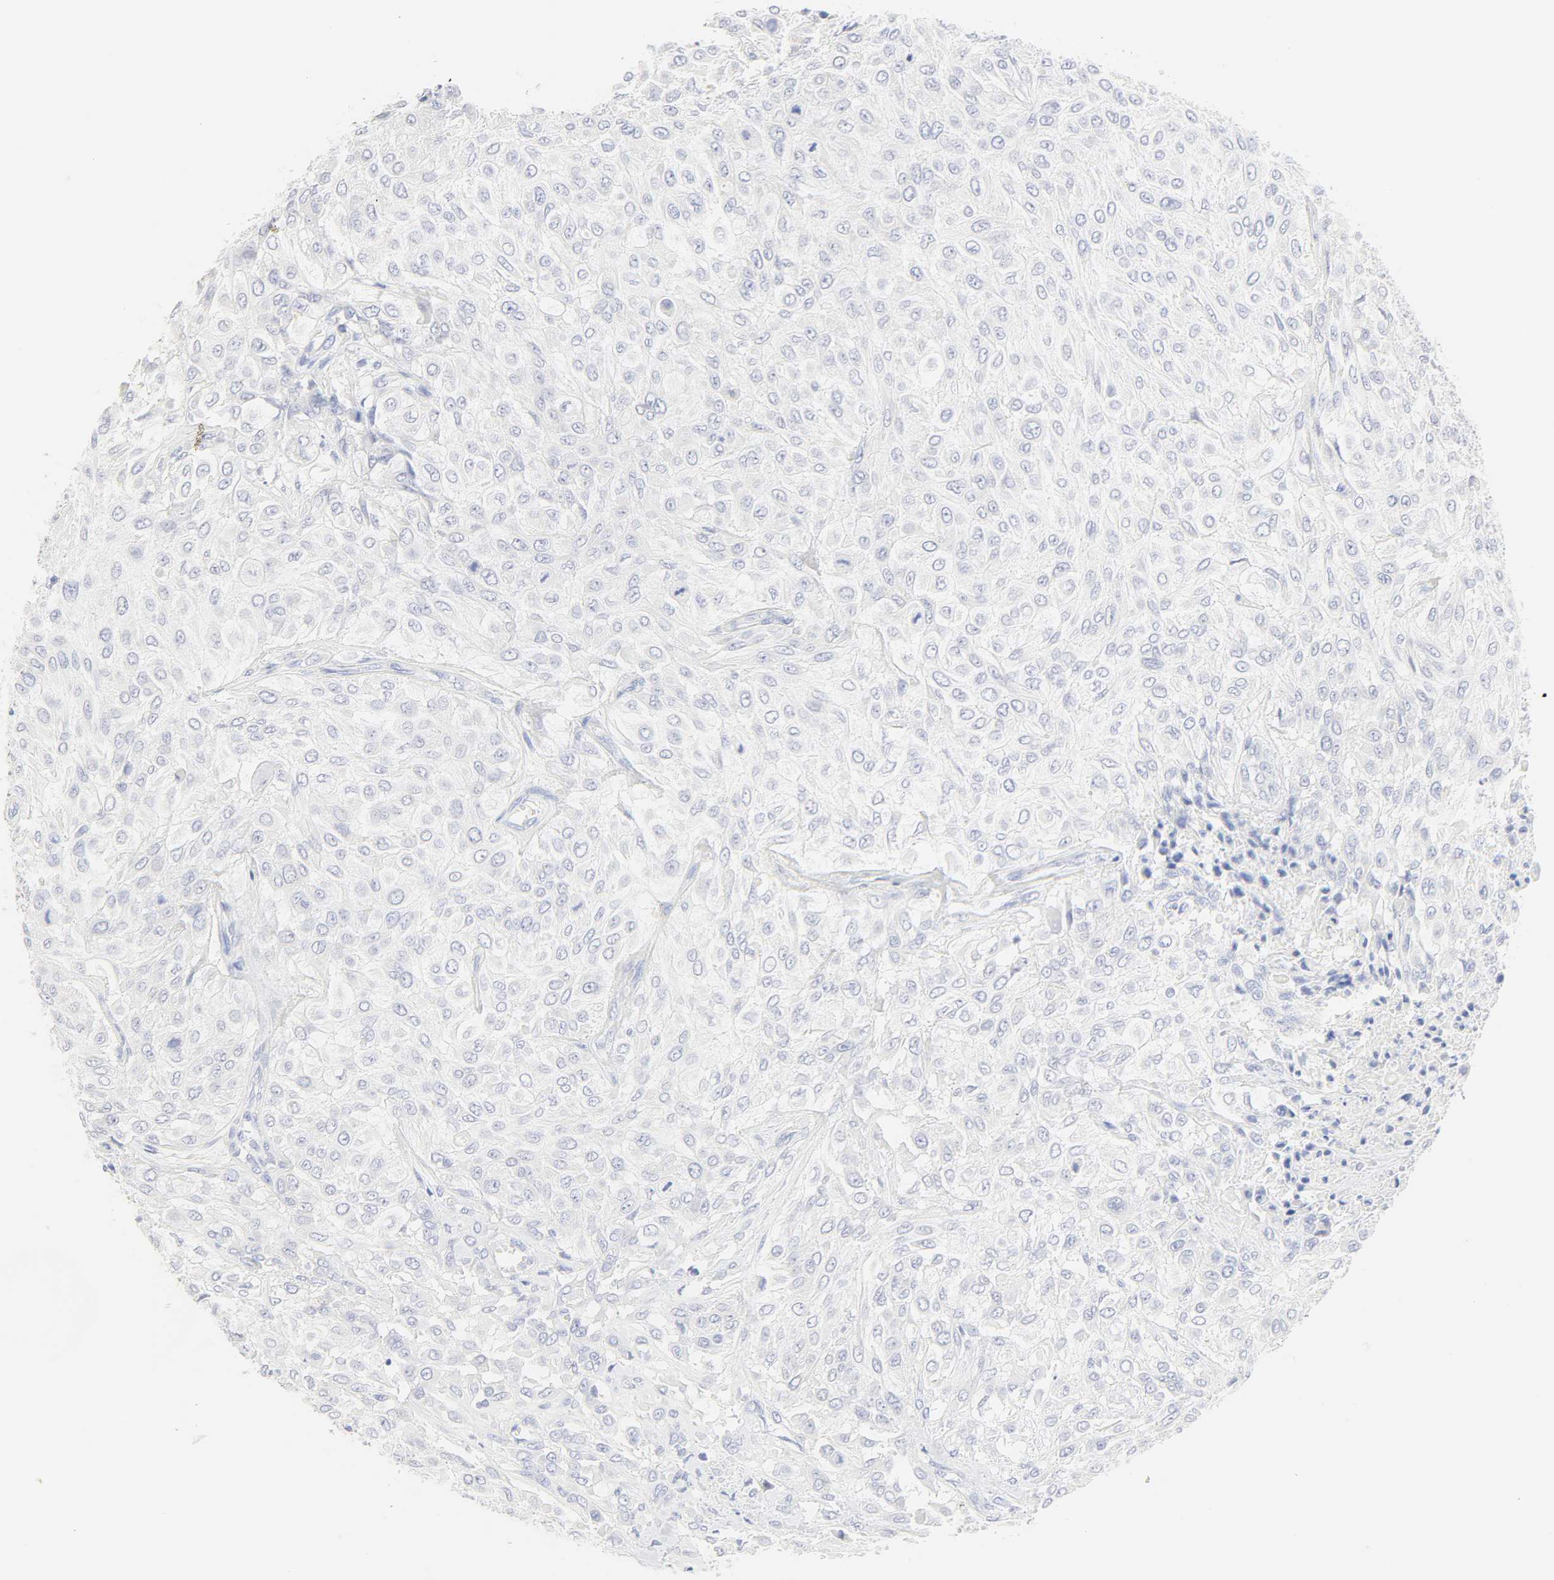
{"staining": {"intensity": "negative", "quantity": "none", "location": "none"}, "tissue": "urothelial cancer", "cell_type": "Tumor cells", "image_type": "cancer", "snomed": [{"axis": "morphology", "description": "Urothelial carcinoma, High grade"}, {"axis": "topography", "description": "Urinary bladder"}], "caption": "A high-resolution image shows immunohistochemistry staining of urothelial carcinoma (high-grade), which displays no significant positivity in tumor cells. (DAB (3,3'-diaminobenzidine) IHC visualized using brightfield microscopy, high magnification).", "gene": "SLCO1B3", "patient": {"sex": "male", "age": 57}}